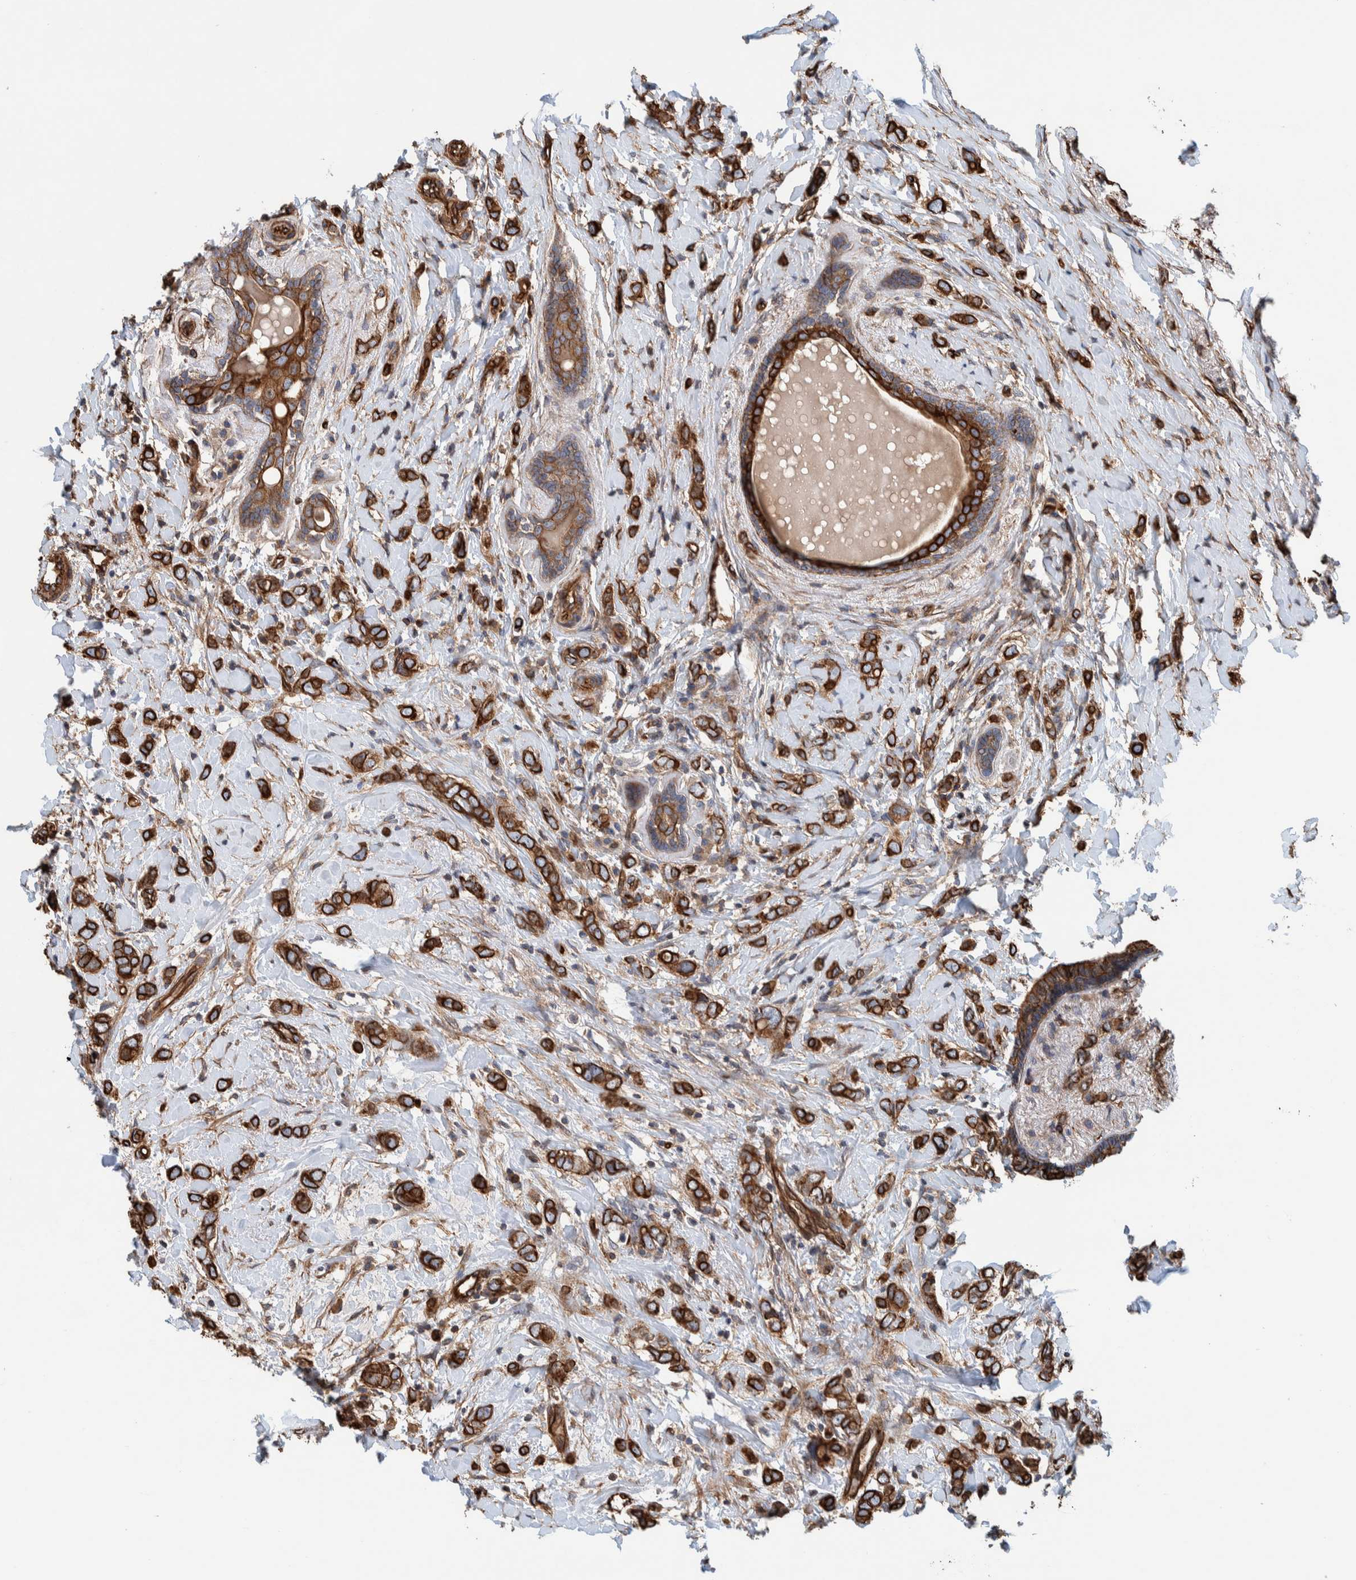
{"staining": {"intensity": "strong", "quantity": ">75%", "location": "cytoplasmic/membranous"}, "tissue": "breast cancer", "cell_type": "Tumor cells", "image_type": "cancer", "snomed": [{"axis": "morphology", "description": "Normal tissue, NOS"}, {"axis": "morphology", "description": "Lobular carcinoma"}, {"axis": "topography", "description": "Breast"}], "caption": "Breast cancer (lobular carcinoma) stained with immunohistochemistry (IHC) reveals strong cytoplasmic/membranous positivity in about >75% of tumor cells.", "gene": "PKD1L1", "patient": {"sex": "female", "age": 47}}